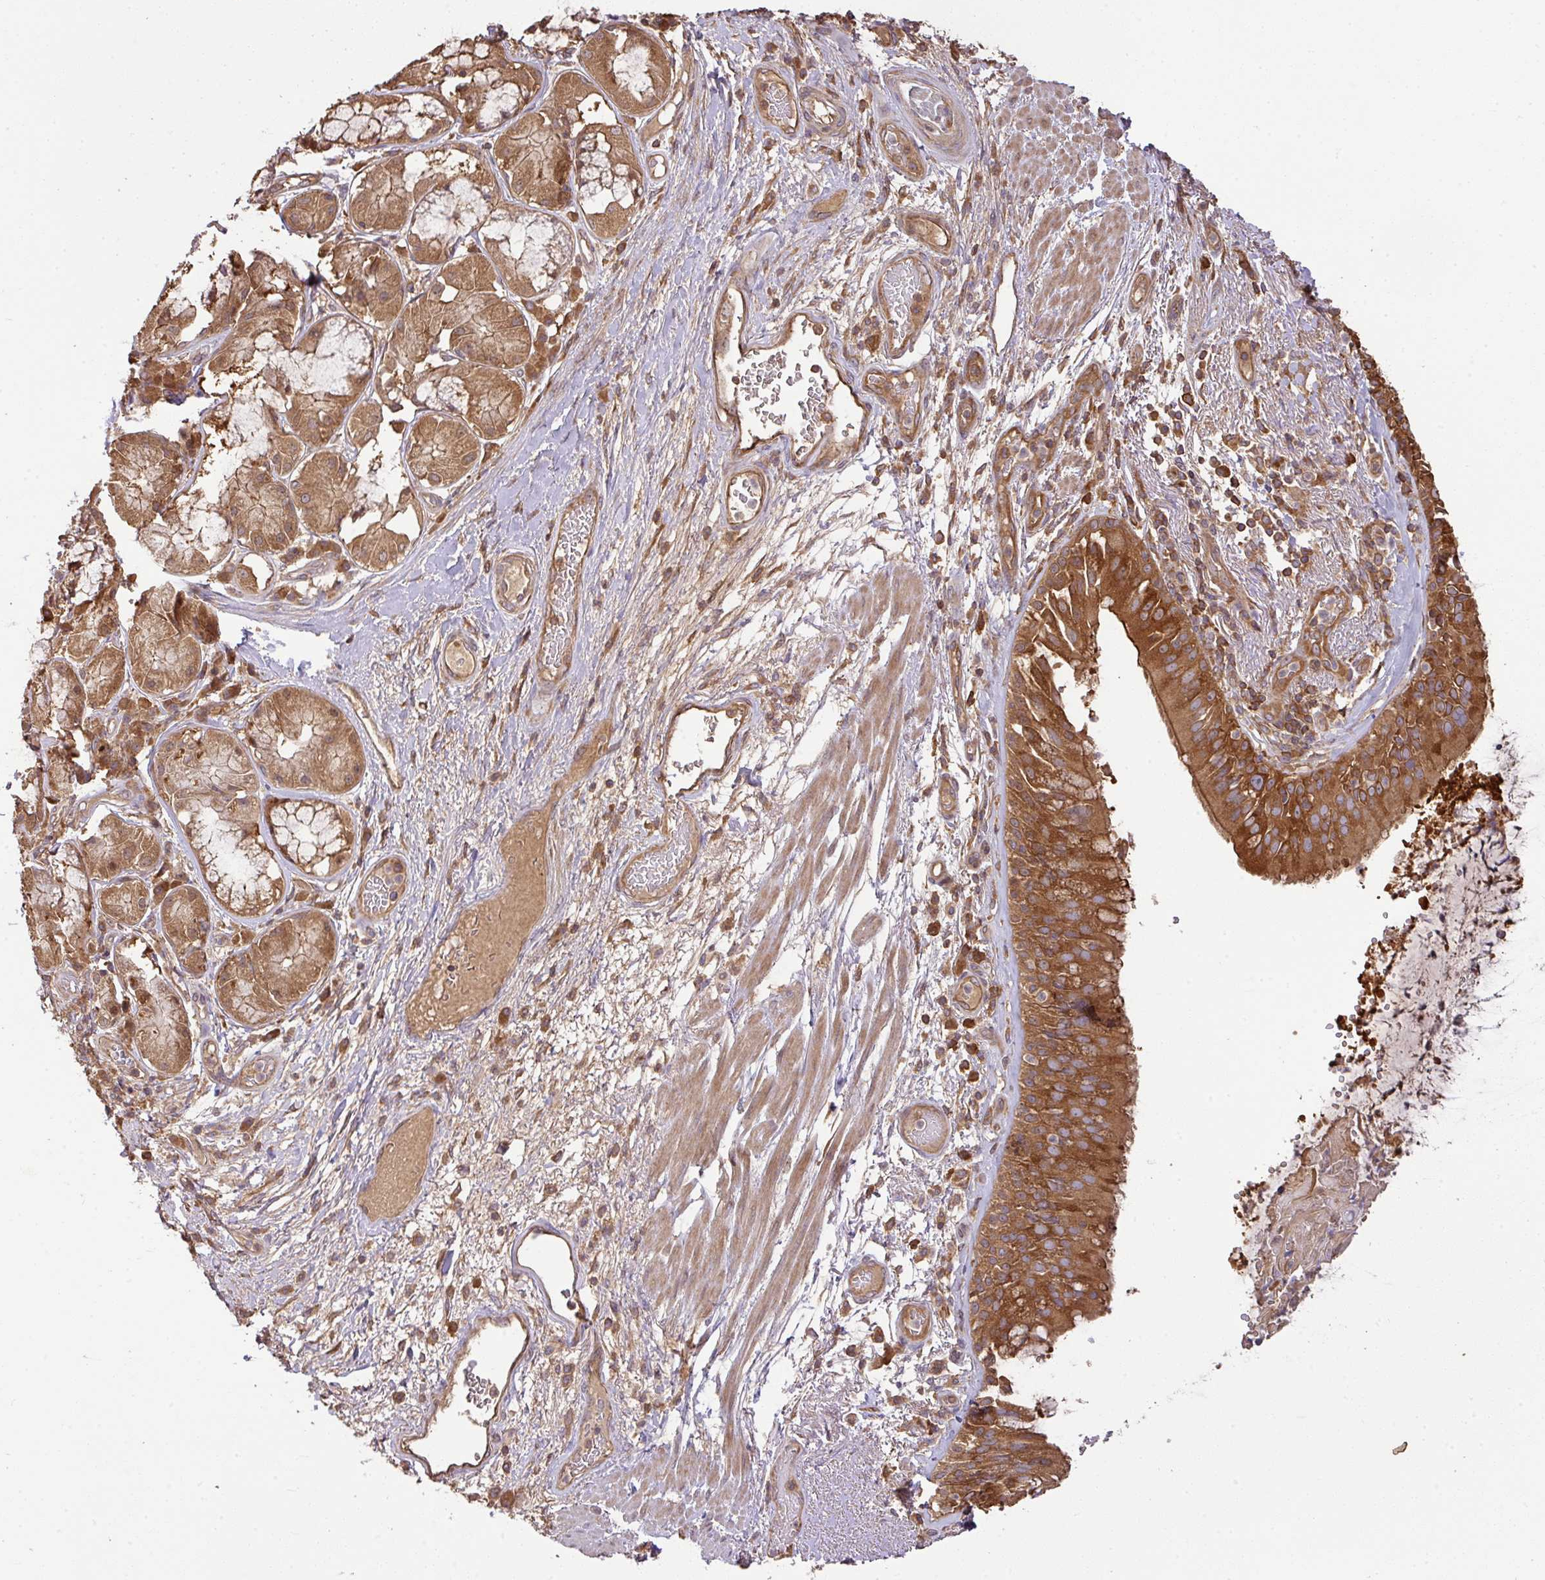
{"staining": {"intensity": "strong", "quantity": ">75%", "location": "cytoplasmic/membranous"}, "tissue": "bronchus", "cell_type": "Respiratory epithelial cells", "image_type": "normal", "snomed": [{"axis": "morphology", "description": "Normal tissue, NOS"}, {"axis": "topography", "description": "Cartilage tissue"}, {"axis": "topography", "description": "Bronchus"}], "caption": "Unremarkable bronchus was stained to show a protein in brown. There is high levels of strong cytoplasmic/membranous positivity in approximately >75% of respiratory epithelial cells.", "gene": "GSPT1", "patient": {"sex": "male", "age": 63}}